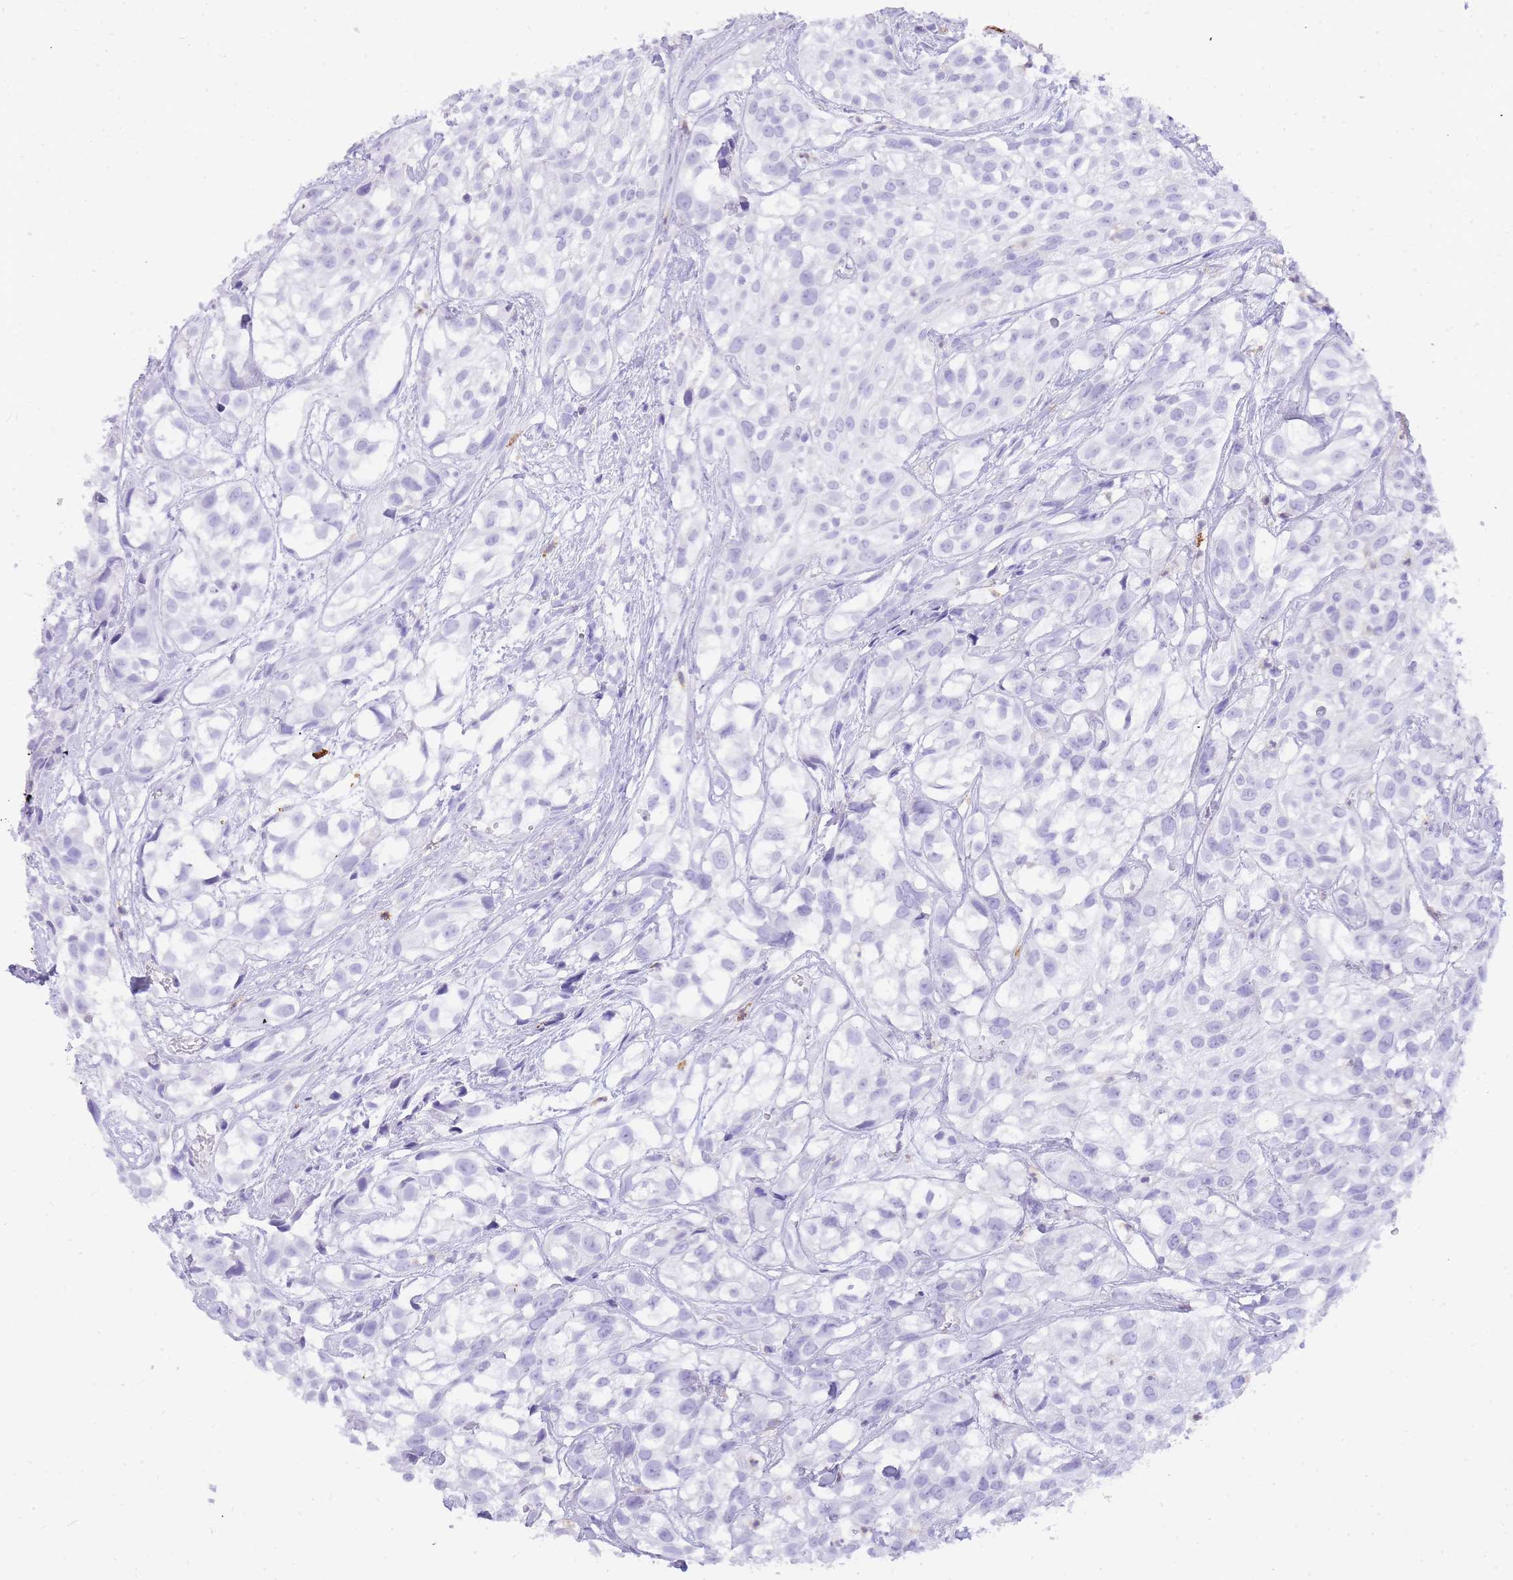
{"staining": {"intensity": "negative", "quantity": "none", "location": "none"}, "tissue": "urothelial cancer", "cell_type": "Tumor cells", "image_type": "cancer", "snomed": [{"axis": "morphology", "description": "Urothelial carcinoma, High grade"}, {"axis": "topography", "description": "Urinary bladder"}], "caption": "Photomicrograph shows no significant protein positivity in tumor cells of urothelial cancer.", "gene": "HERC1", "patient": {"sex": "male", "age": 56}}